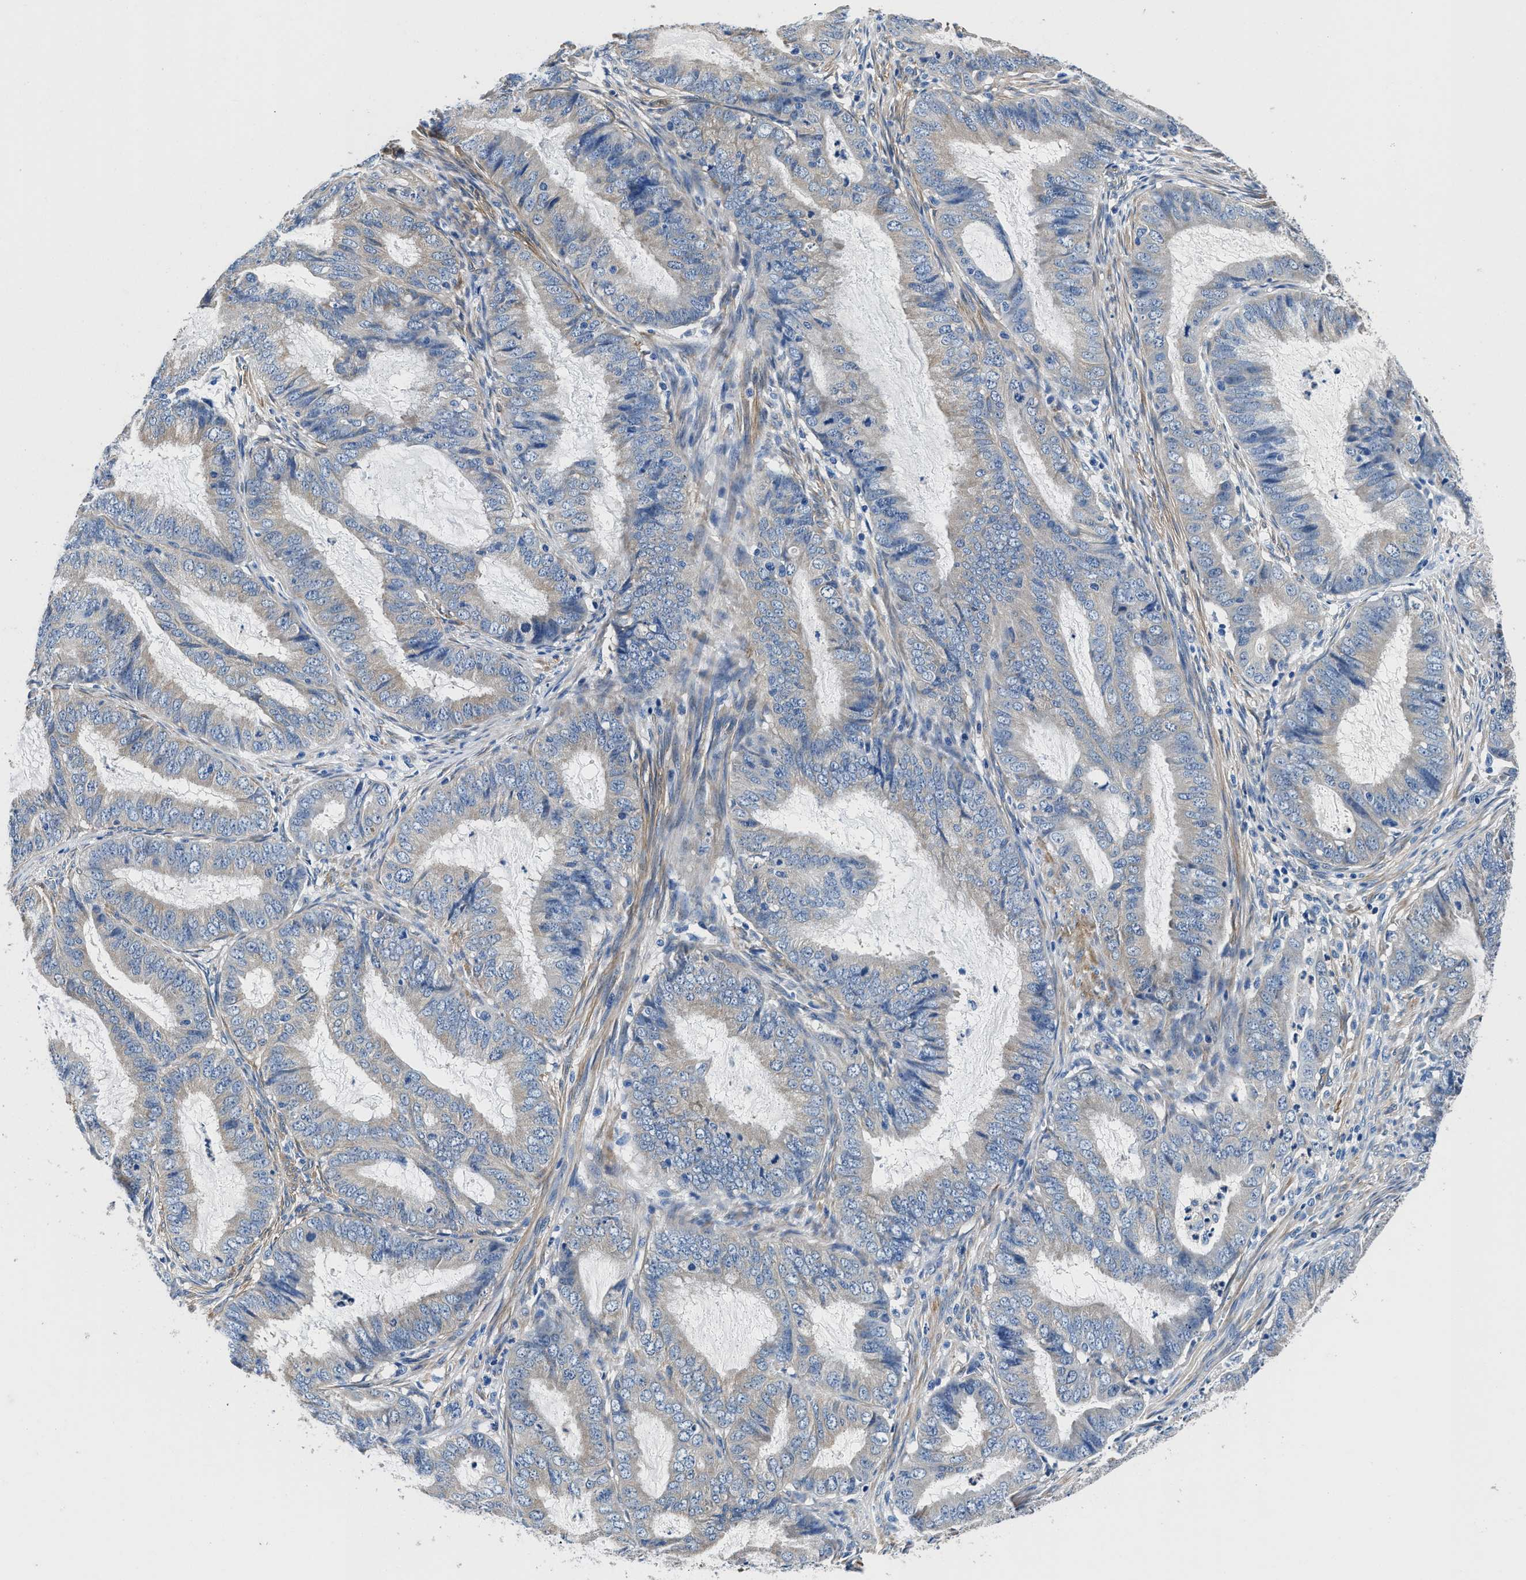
{"staining": {"intensity": "weak", "quantity": "25%-75%", "location": "cytoplasmic/membranous"}, "tissue": "endometrial cancer", "cell_type": "Tumor cells", "image_type": "cancer", "snomed": [{"axis": "morphology", "description": "Adenocarcinoma, NOS"}, {"axis": "topography", "description": "Endometrium"}], "caption": "Protein staining by immunohistochemistry reveals weak cytoplasmic/membranous expression in approximately 25%-75% of tumor cells in endometrial cancer.", "gene": "NEU1", "patient": {"sex": "female", "age": 70}}